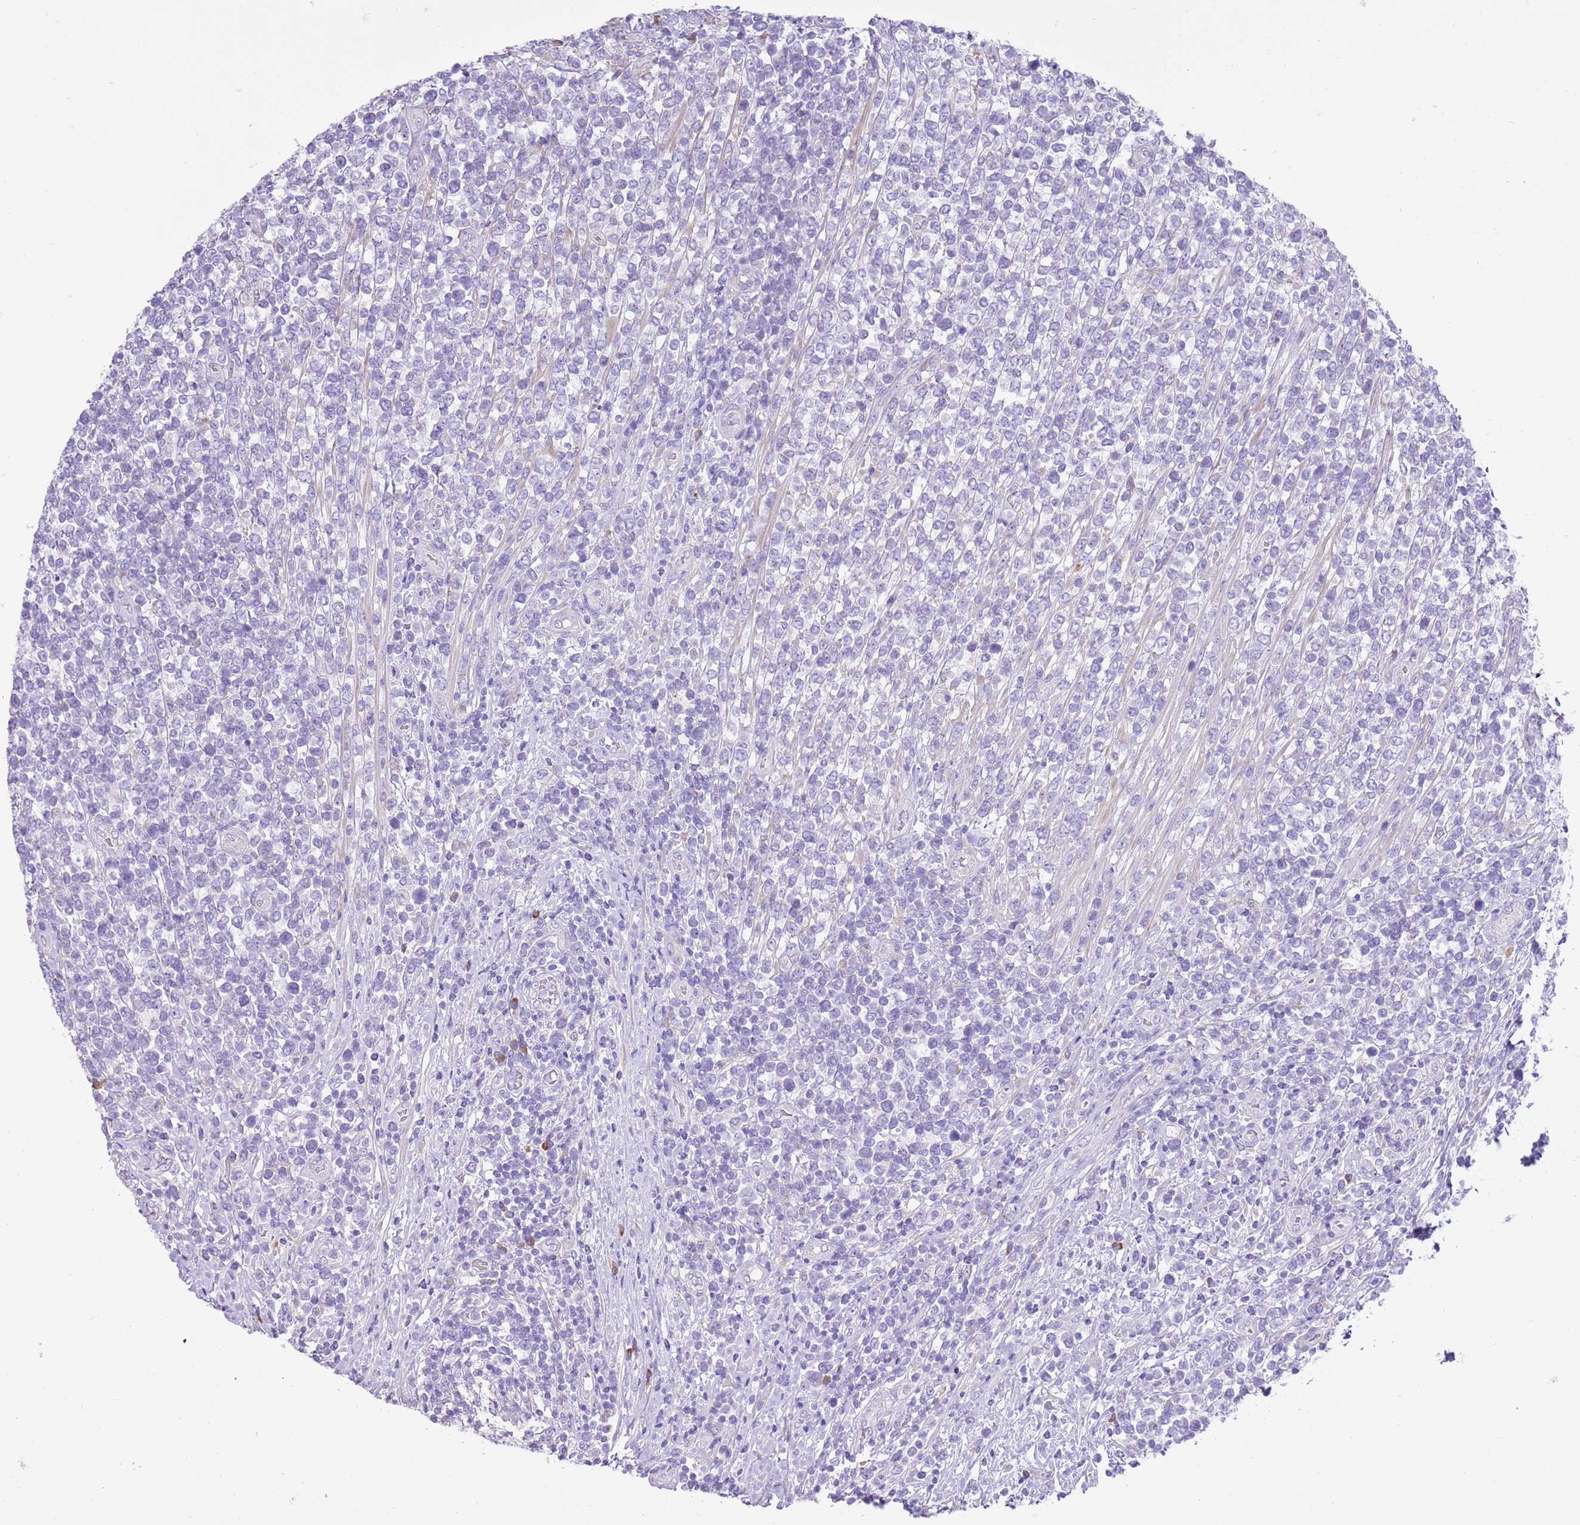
{"staining": {"intensity": "negative", "quantity": "none", "location": "none"}, "tissue": "lymphoma", "cell_type": "Tumor cells", "image_type": "cancer", "snomed": [{"axis": "morphology", "description": "Malignant lymphoma, non-Hodgkin's type, High grade"}, {"axis": "topography", "description": "Soft tissue"}], "caption": "Image shows no protein positivity in tumor cells of lymphoma tissue.", "gene": "AAR2", "patient": {"sex": "female", "age": 56}}